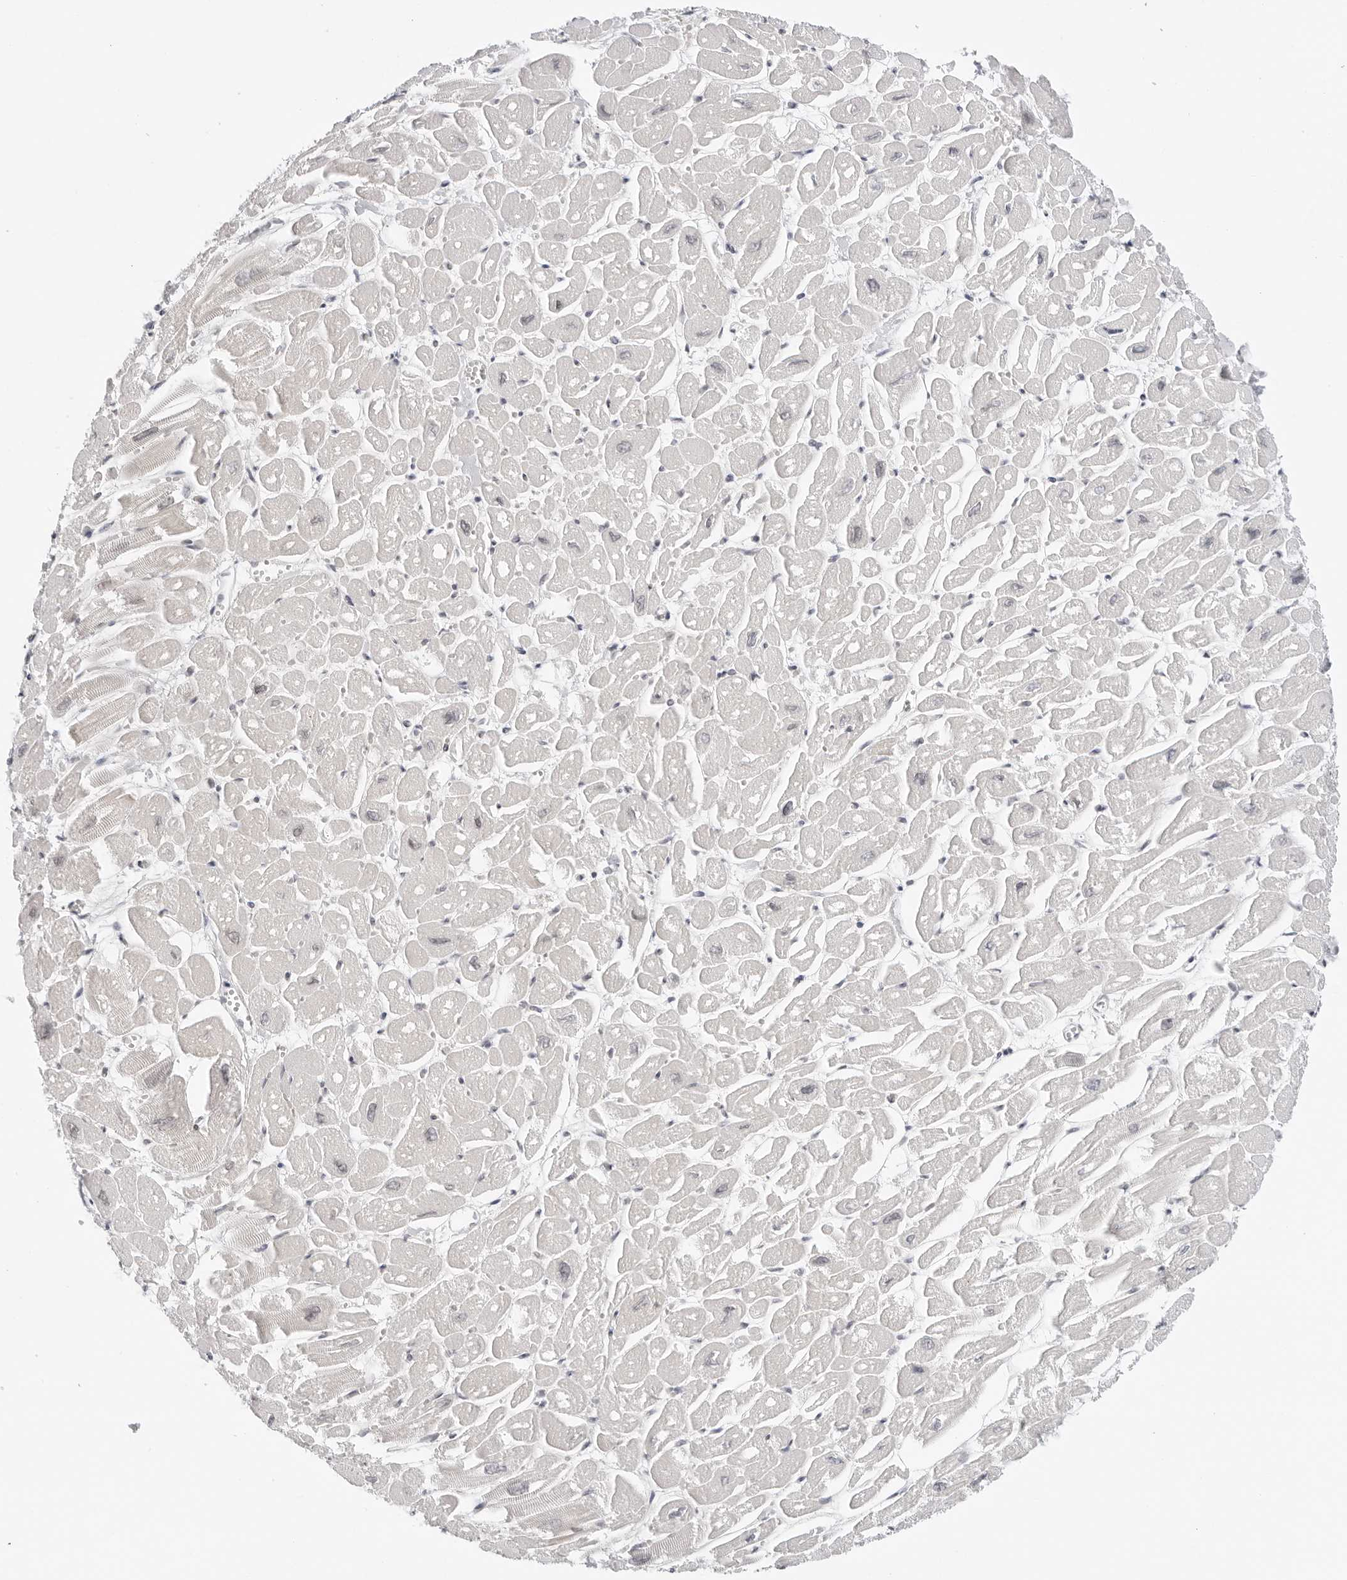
{"staining": {"intensity": "negative", "quantity": "none", "location": "none"}, "tissue": "heart muscle", "cell_type": "Cardiomyocytes", "image_type": "normal", "snomed": [{"axis": "morphology", "description": "Normal tissue, NOS"}, {"axis": "topography", "description": "Heart"}], "caption": "Unremarkable heart muscle was stained to show a protein in brown. There is no significant positivity in cardiomyocytes. The staining is performed using DAB brown chromogen with nuclei counter-stained in using hematoxylin.", "gene": "MSH6", "patient": {"sex": "male", "age": 54}}